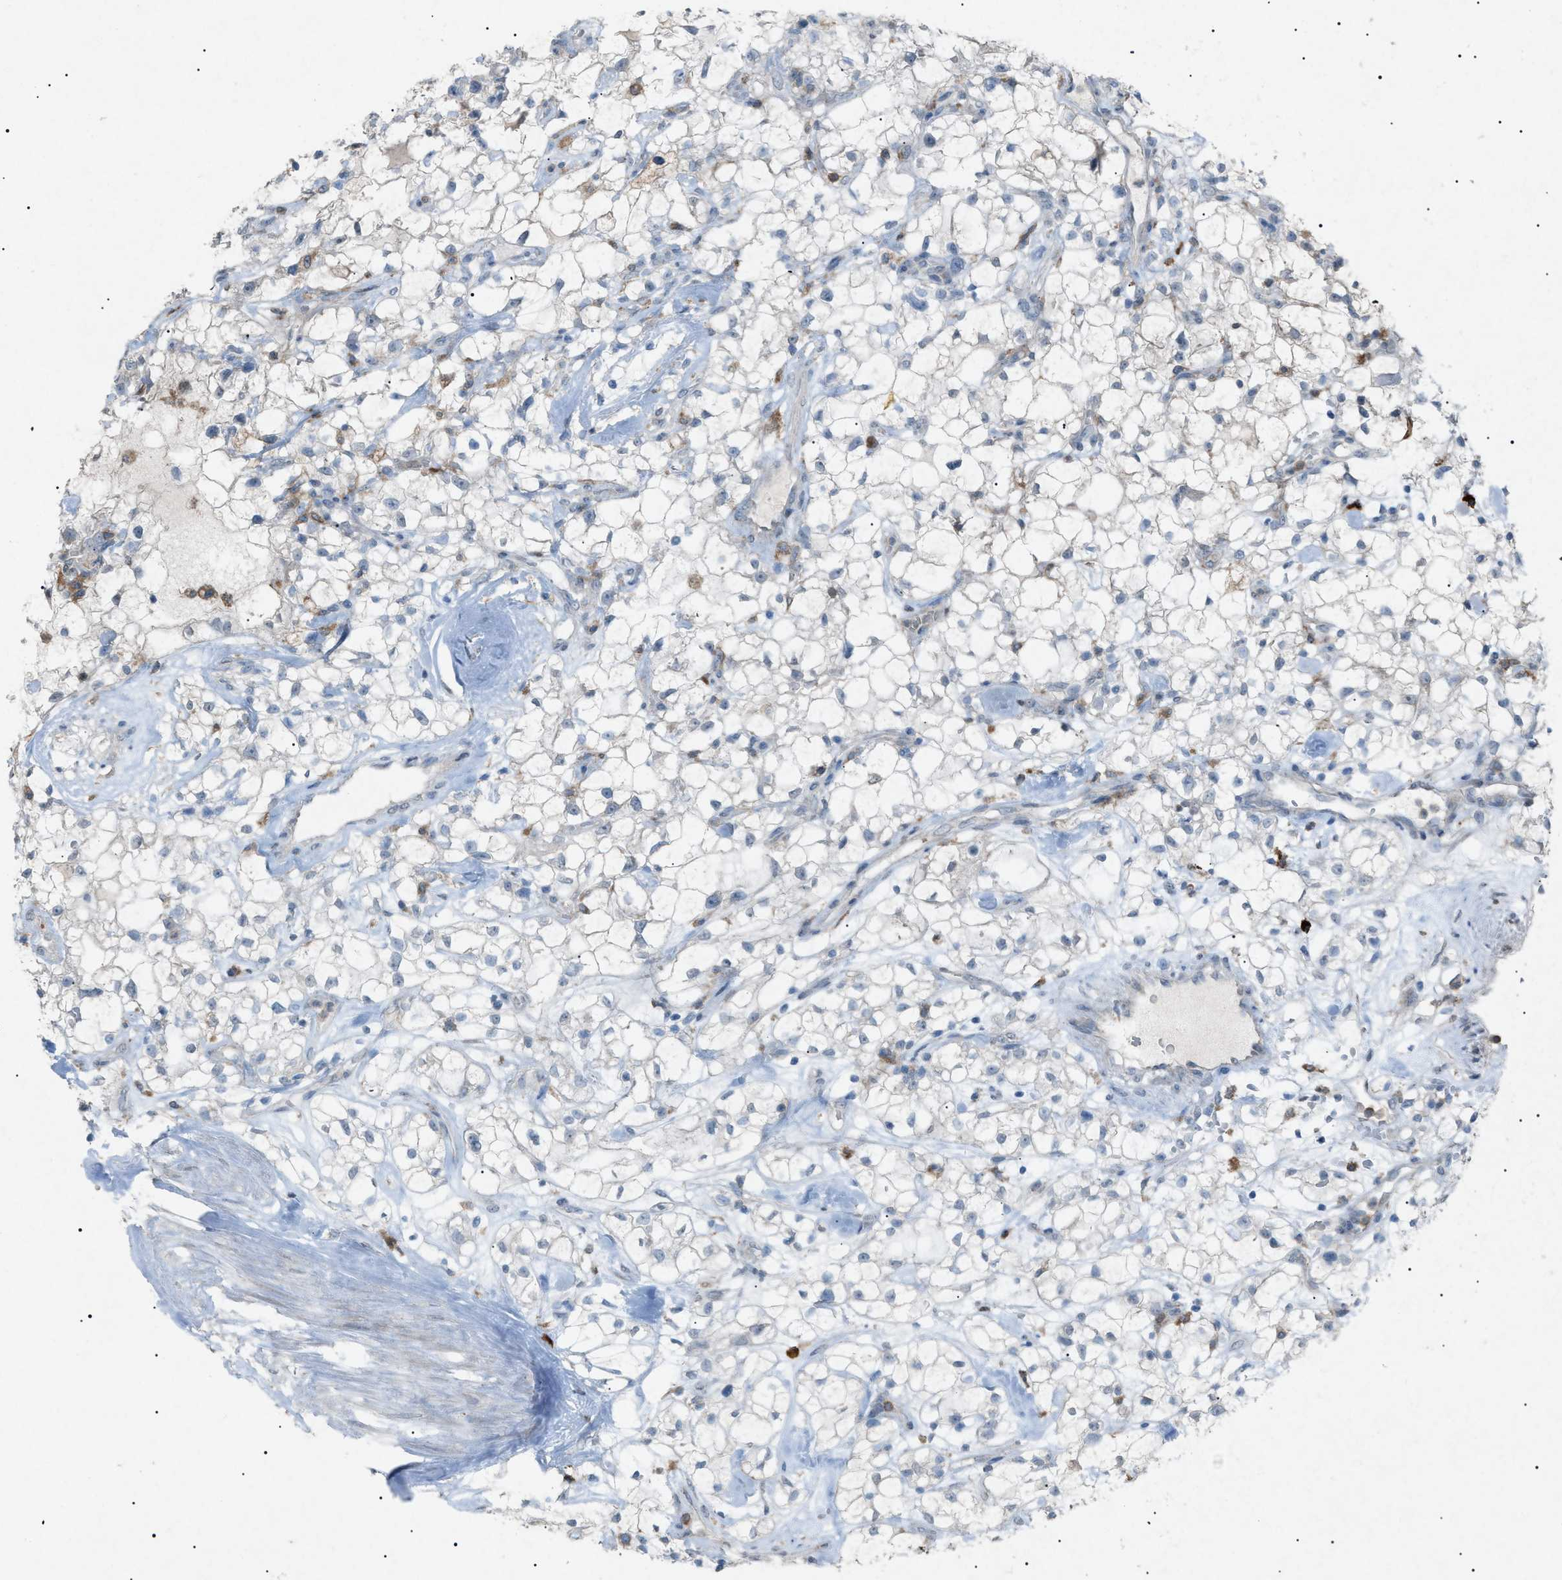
{"staining": {"intensity": "weak", "quantity": "<25%", "location": "cytoplasmic/membranous"}, "tissue": "renal cancer", "cell_type": "Tumor cells", "image_type": "cancer", "snomed": [{"axis": "morphology", "description": "Adenocarcinoma, NOS"}, {"axis": "topography", "description": "Kidney"}], "caption": "Renal cancer (adenocarcinoma) was stained to show a protein in brown. There is no significant positivity in tumor cells.", "gene": "BTK", "patient": {"sex": "female", "age": 60}}